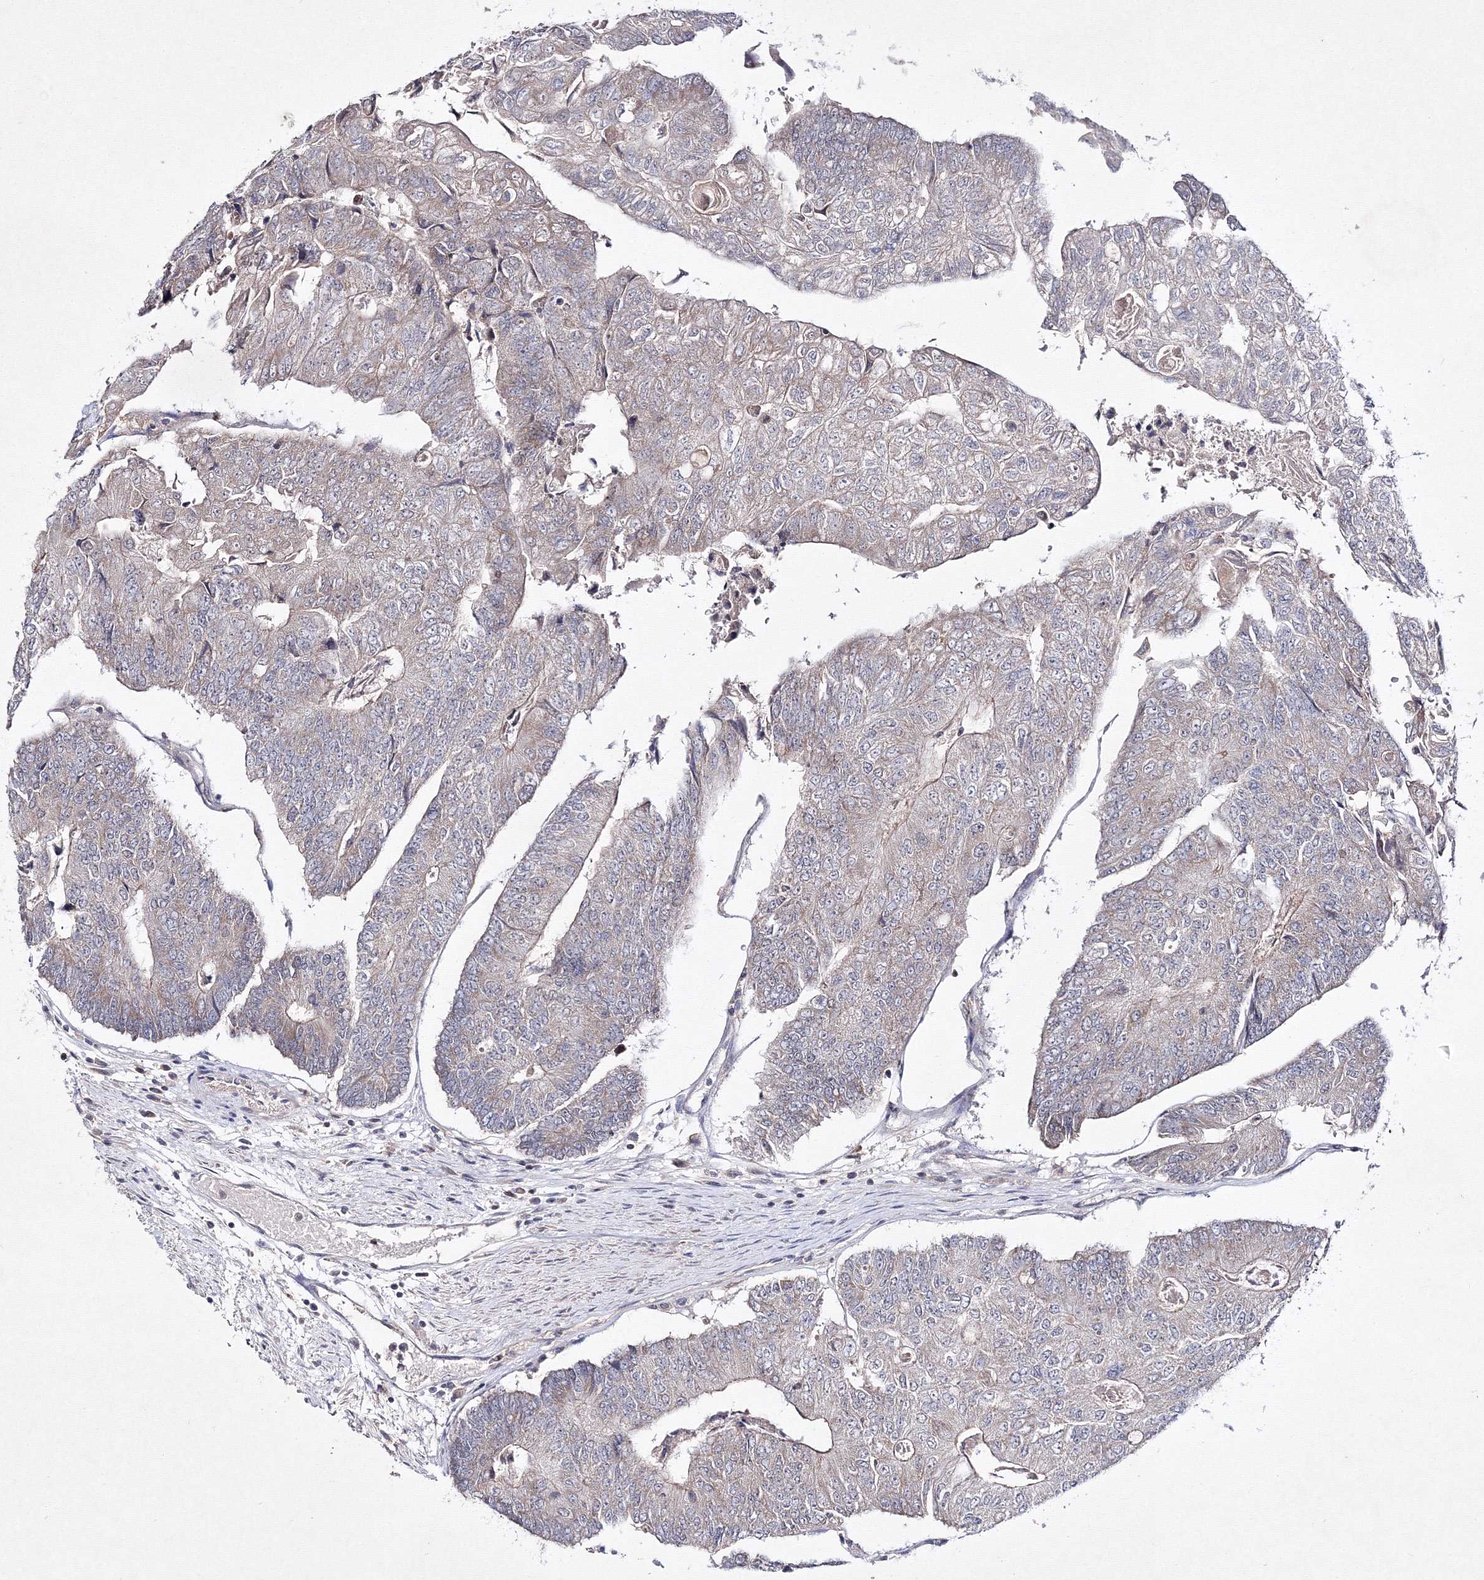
{"staining": {"intensity": "negative", "quantity": "none", "location": "none"}, "tissue": "colorectal cancer", "cell_type": "Tumor cells", "image_type": "cancer", "snomed": [{"axis": "morphology", "description": "Adenocarcinoma, NOS"}, {"axis": "topography", "description": "Colon"}], "caption": "The immunohistochemistry (IHC) micrograph has no significant staining in tumor cells of colorectal adenocarcinoma tissue.", "gene": "NEU4", "patient": {"sex": "female", "age": 67}}